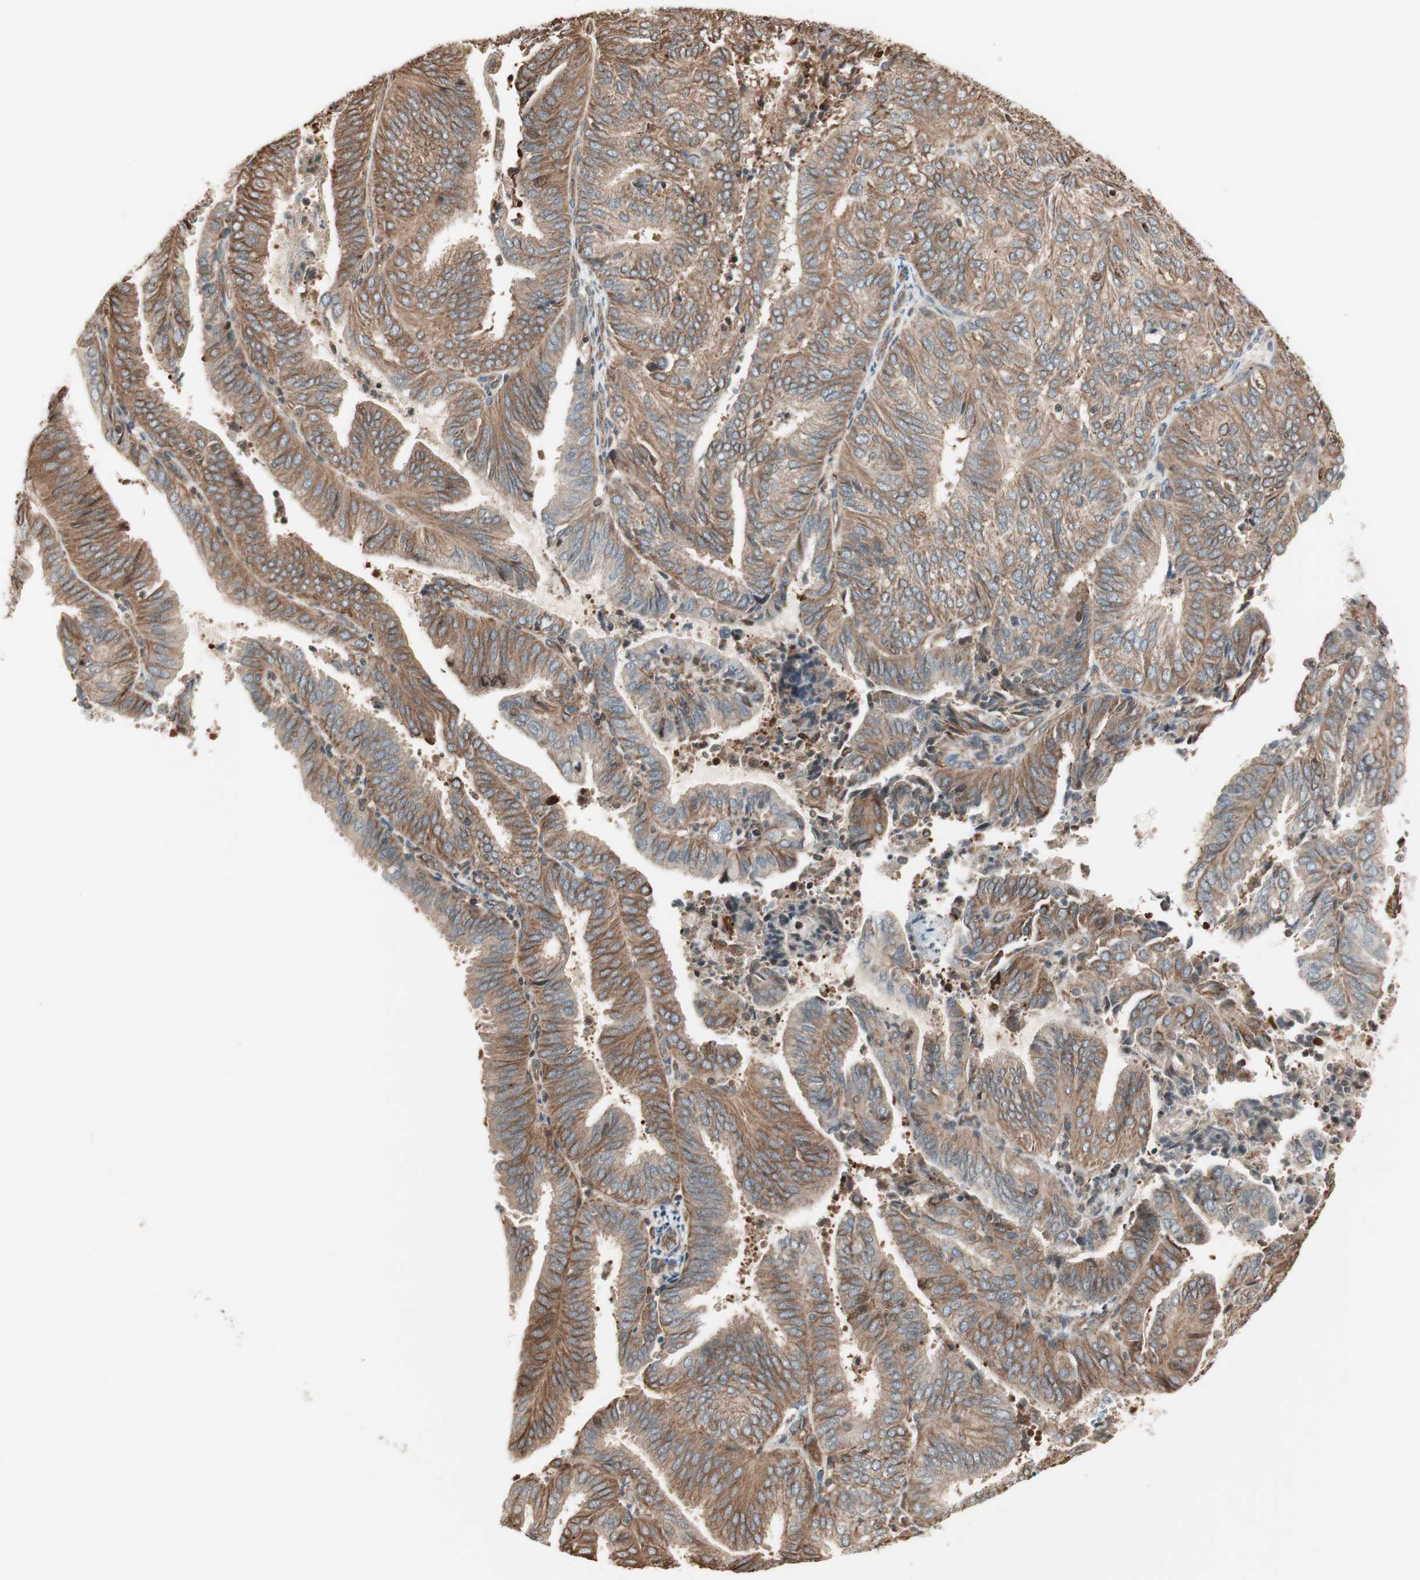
{"staining": {"intensity": "moderate", "quantity": ">75%", "location": "cytoplasmic/membranous"}, "tissue": "endometrial cancer", "cell_type": "Tumor cells", "image_type": "cancer", "snomed": [{"axis": "morphology", "description": "Adenocarcinoma, NOS"}, {"axis": "topography", "description": "Uterus"}], "caption": "Protein expression analysis of endometrial cancer (adenocarcinoma) shows moderate cytoplasmic/membranous staining in approximately >75% of tumor cells.", "gene": "MAD2L2", "patient": {"sex": "female", "age": 60}}